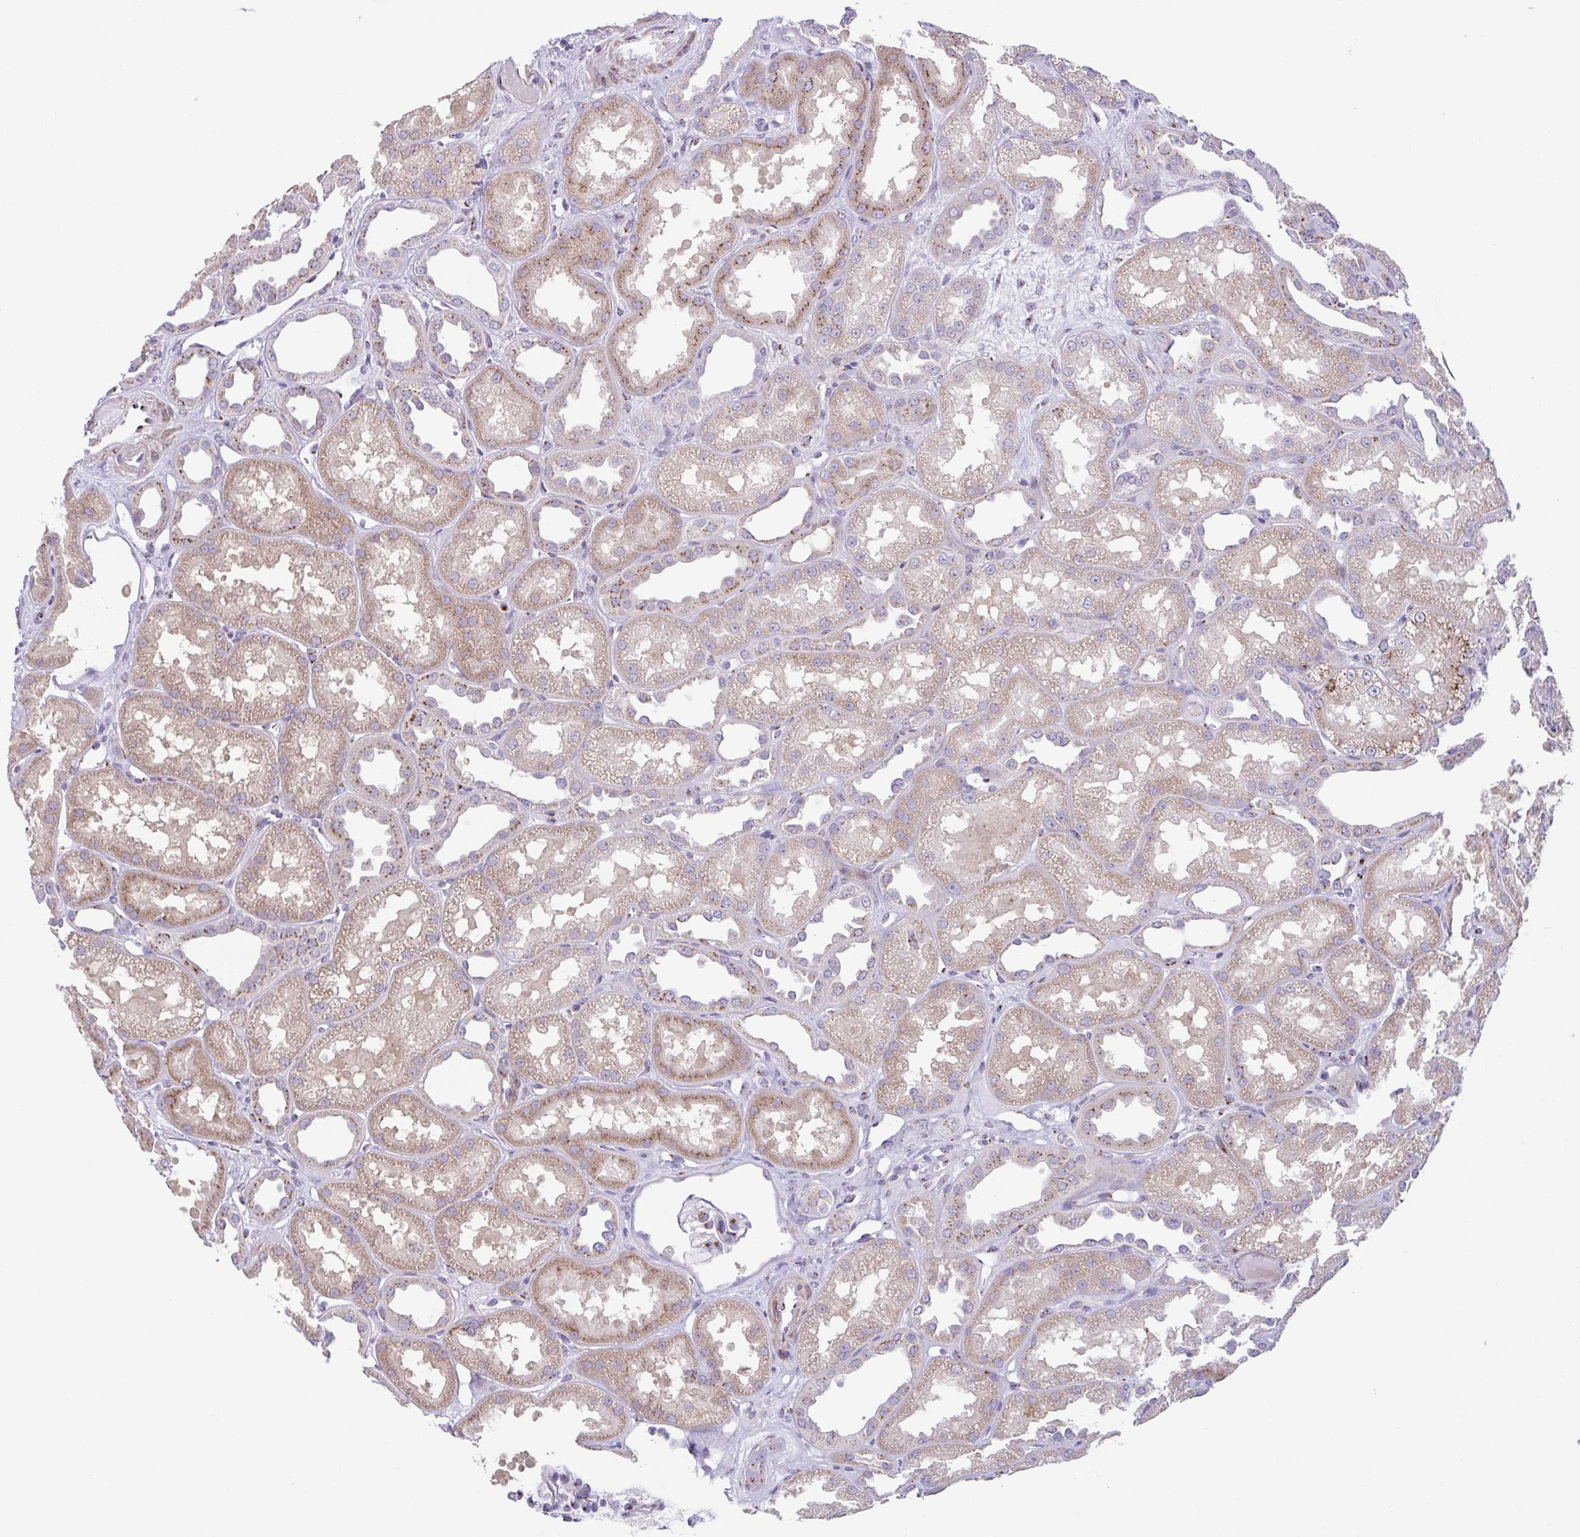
{"staining": {"intensity": "moderate", "quantity": "<25%", "location": "cytoplasmic/membranous"}, "tissue": "kidney", "cell_type": "Cells in glomeruli", "image_type": "normal", "snomed": [{"axis": "morphology", "description": "Normal tissue, NOS"}, {"axis": "topography", "description": "Kidney"}], "caption": "Cells in glomeruli demonstrate moderate cytoplasmic/membranous expression in approximately <25% of cells in unremarkable kidney. (Stains: DAB (3,3'-diaminobenzidine) in brown, nuclei in blue, Microscopy: brightfield microscopy at high magnification).", "gene": "COL17A1", "patient": {"sex": "male", "age": 61}}